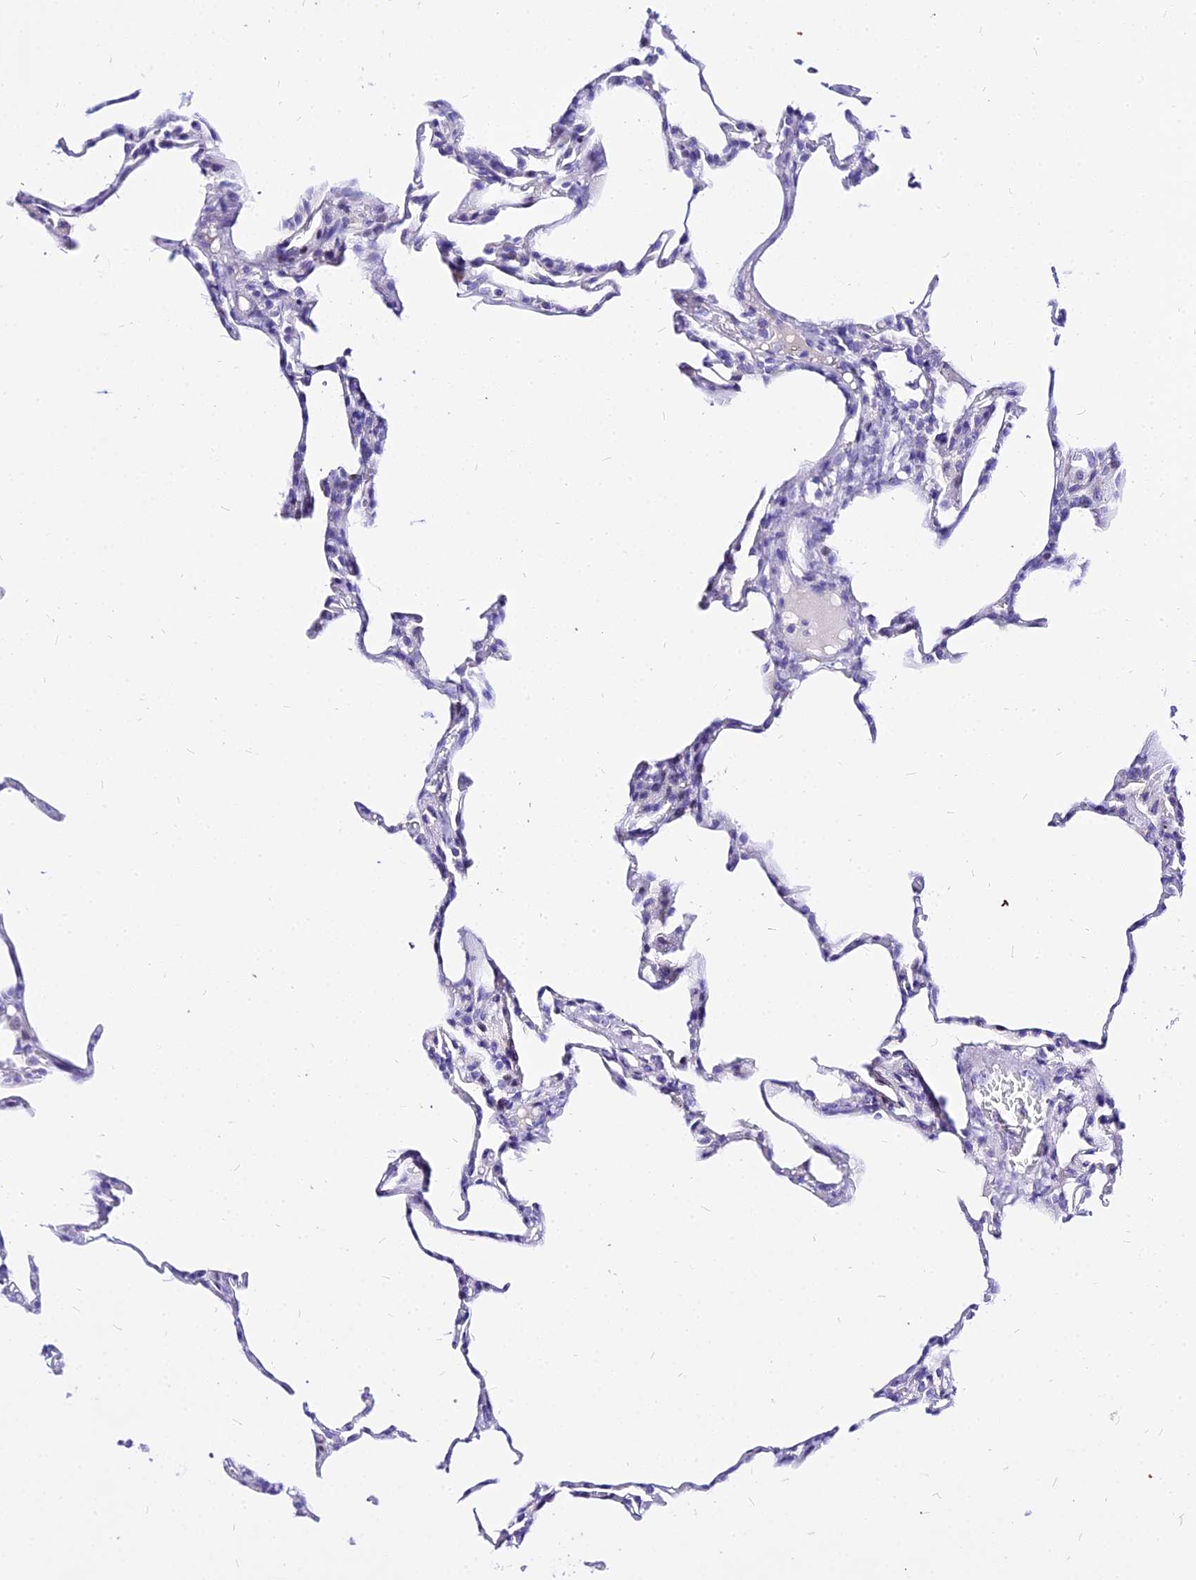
{"staining": {"intensity": "negative", "quantity": "none", "location": "none"}, "tissue": "lung", "cell_type": "Alveolar cells", "image_type": "normal", "snomed": [{"axis": "morphology", "description": "Normal tissue, NOS"}, {"axis": "topography", "description": "Lung"}], "caption": "Lung was stained to show a protein in brown. There is no significant expression in alveolar cells. The staining was performed using DAB to visualize the protein expression in brown, while the nuclei were stained in blue with hematoxylin (Magnification: 20x).", "gene": "CARD18", "patient": {"sex": "male", "age": 20}}